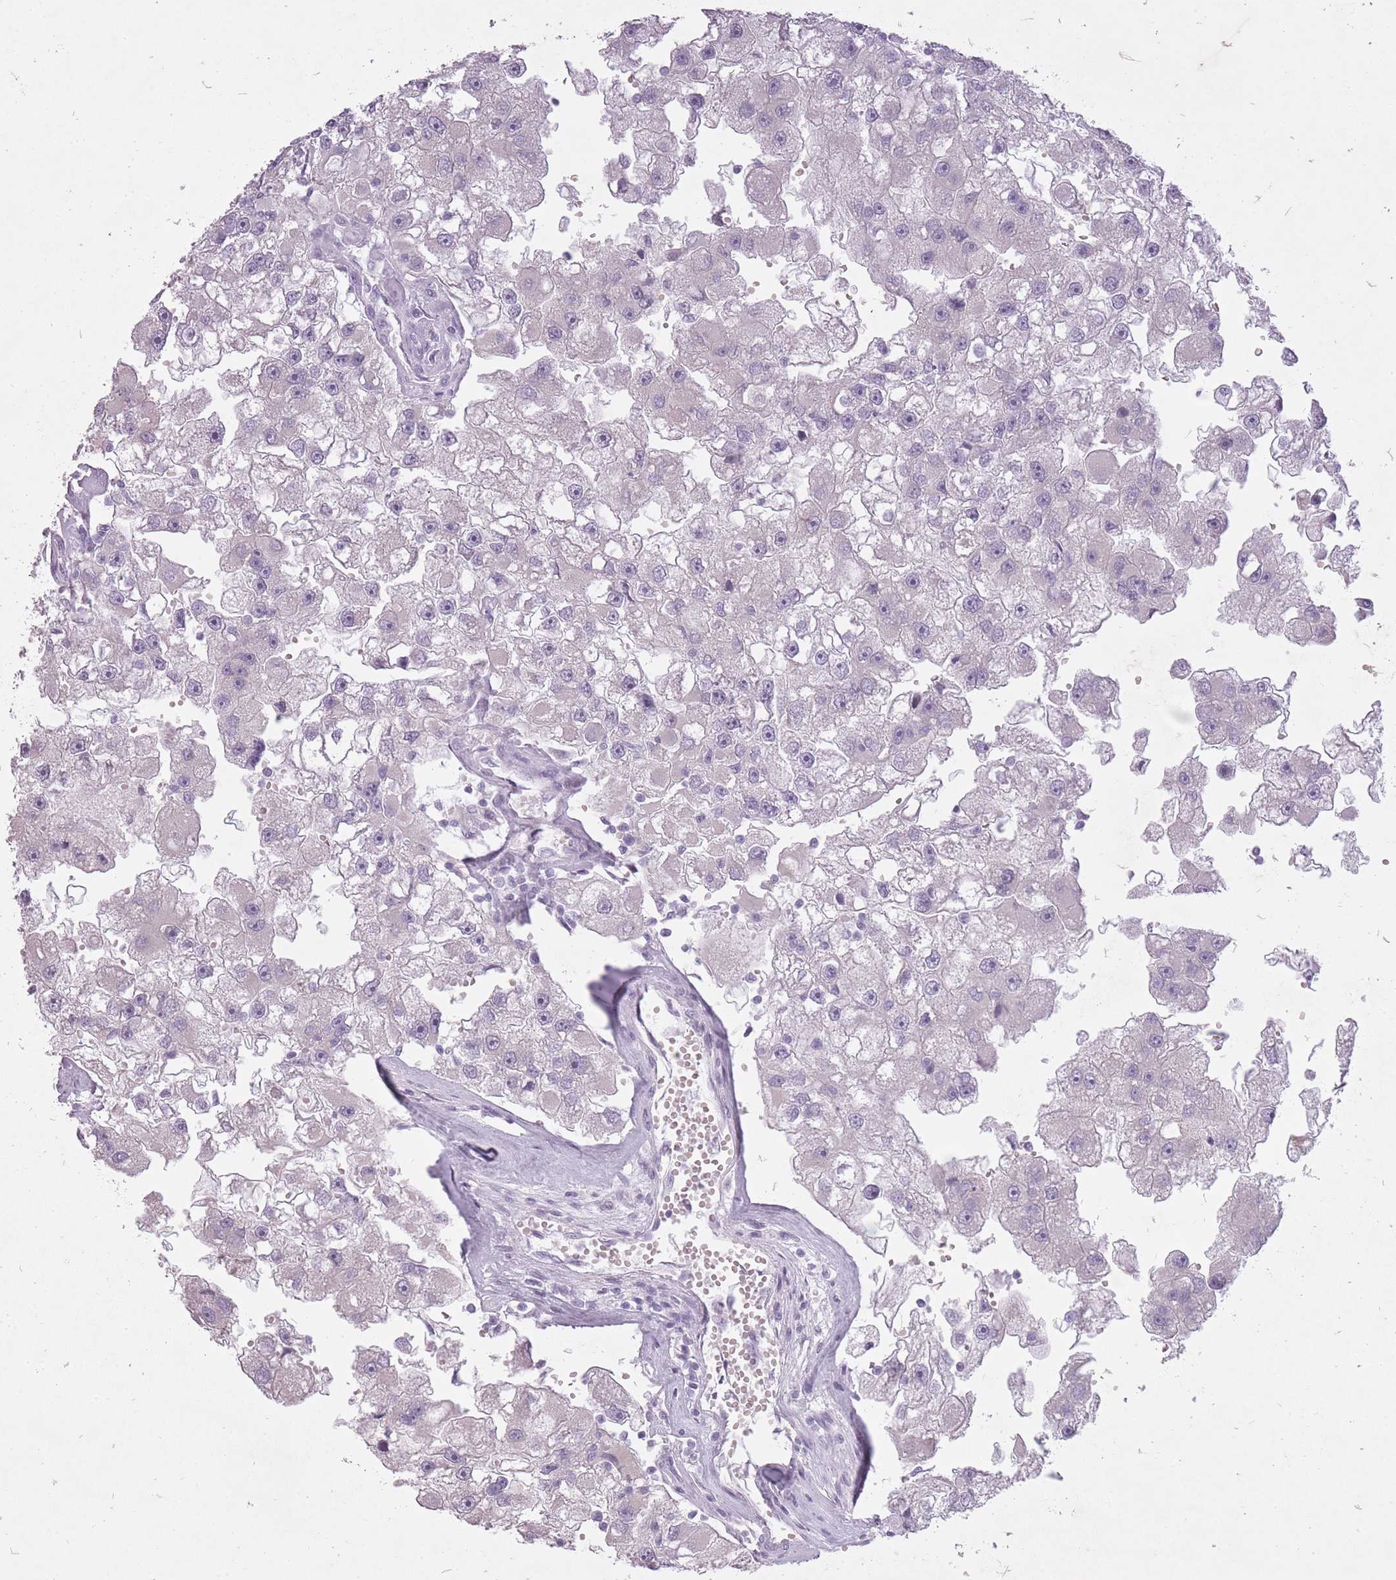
{"staining": {"intensity": "negative", "quantity": "none", "location": "none"}, "tissue": "renal cancer", "cell_type": "Tumor cells", "image_type": "cancer", "snomed": [{"axis": "morphology", "description": "Adenocarcinoma, NOS"}, {"axis": "topography", "description": "Kidney"}], "caption": "Human renal adenocarcinoma stained for a protein using immunohistochemistry (IHC) reveals no expression in tumor cells.", "gene": "FAM43B", "patient": {"sex": "male", "age": 63}}